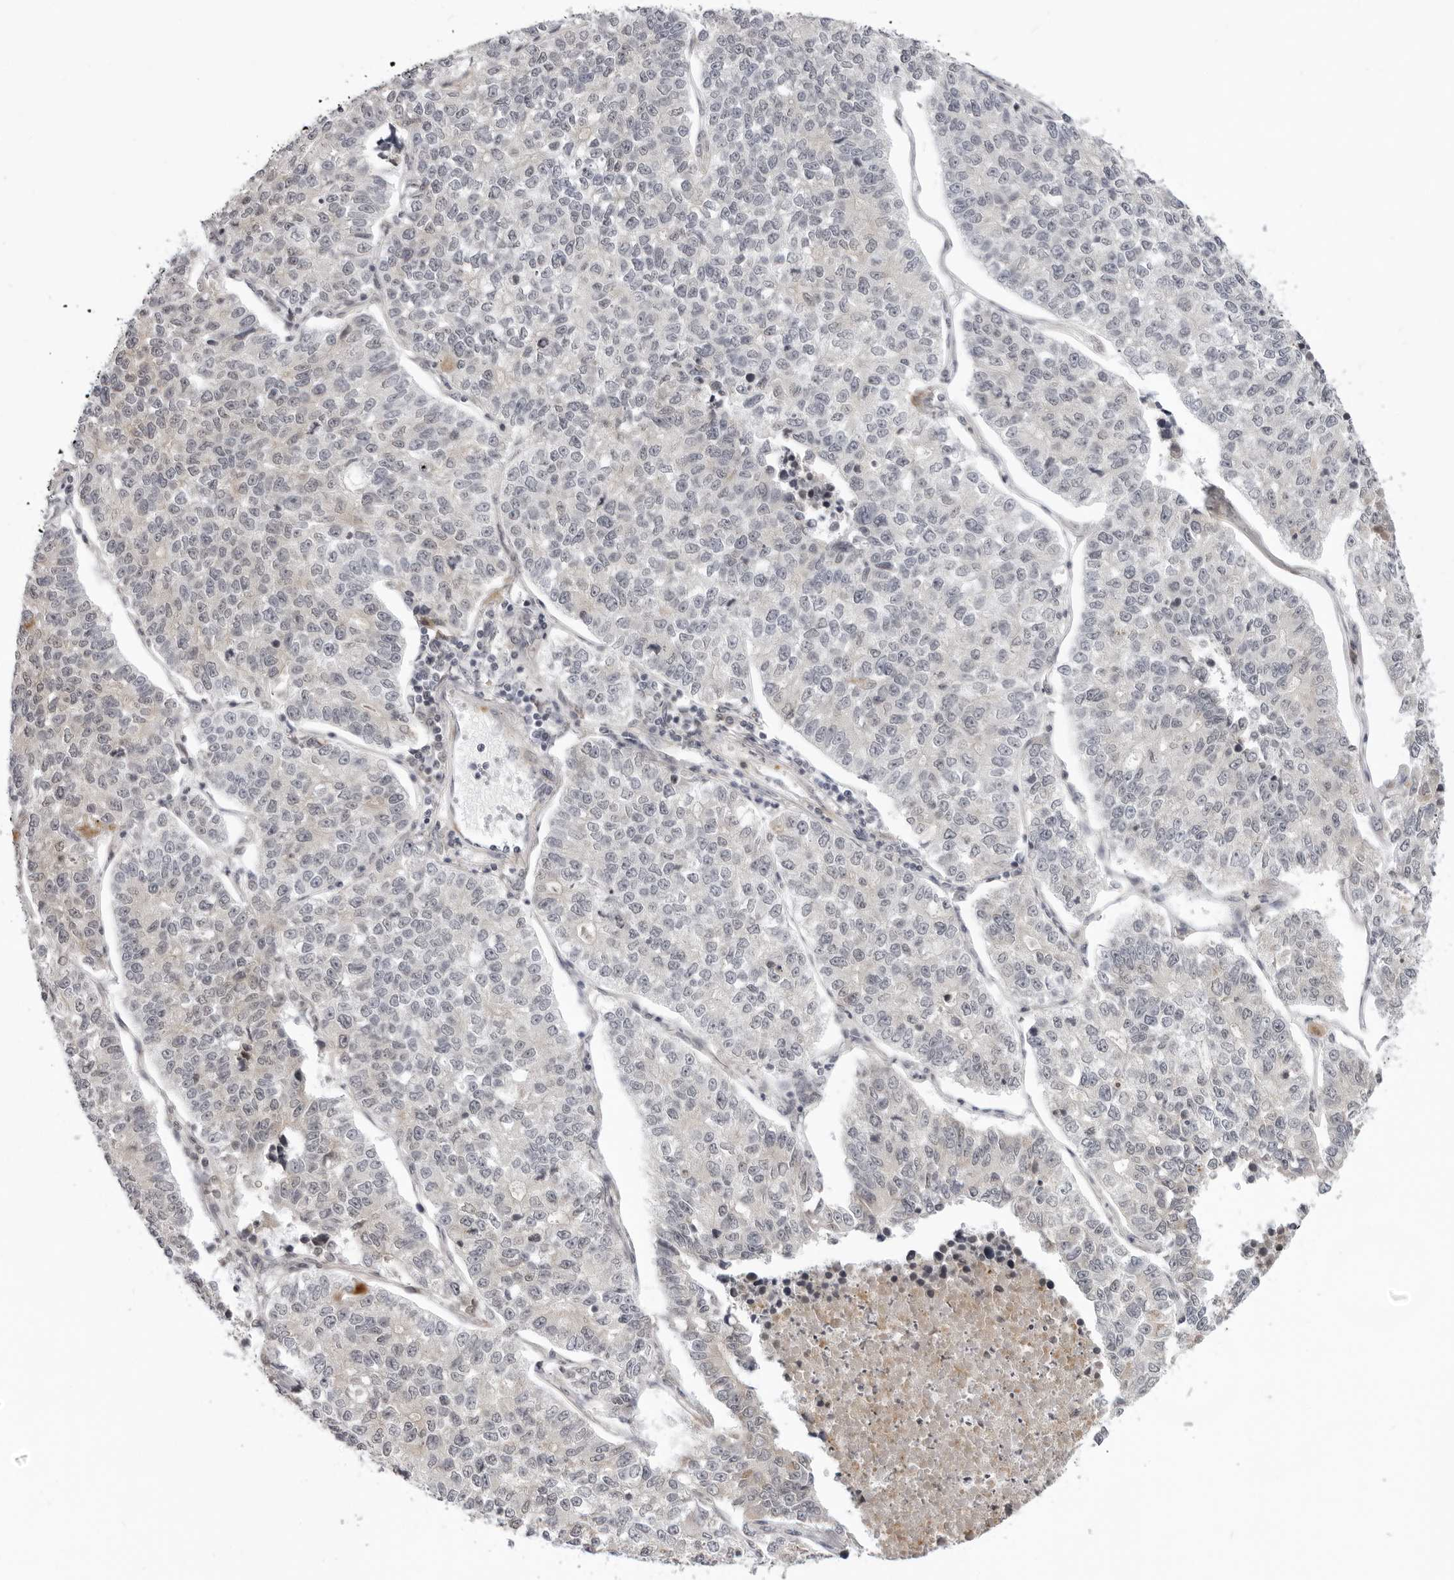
{"staining": {"intensity": "negative", "quantity": "none", "location": "none"}, "tissue": "lung cancer", "cell_type": "Tumor cells", "image_type": "cancer", "snomed": [{"axis": "morphology", "description": "Adenocarcinoma, NOS"}, {"axis": "topography", "description": "Lung"}], "caption": "DAB immunohistochemical staining of lung cancer (adenocarcinoma) reveals no significant positivity in tumor cells. (Brightfield microscopy of DAB (3,3'-diaminobenzidine) immunohistochemistry (IHC) at high magnification).", "gene": "SRGAP2", "patient": {"sex": "male", "age": 49}}